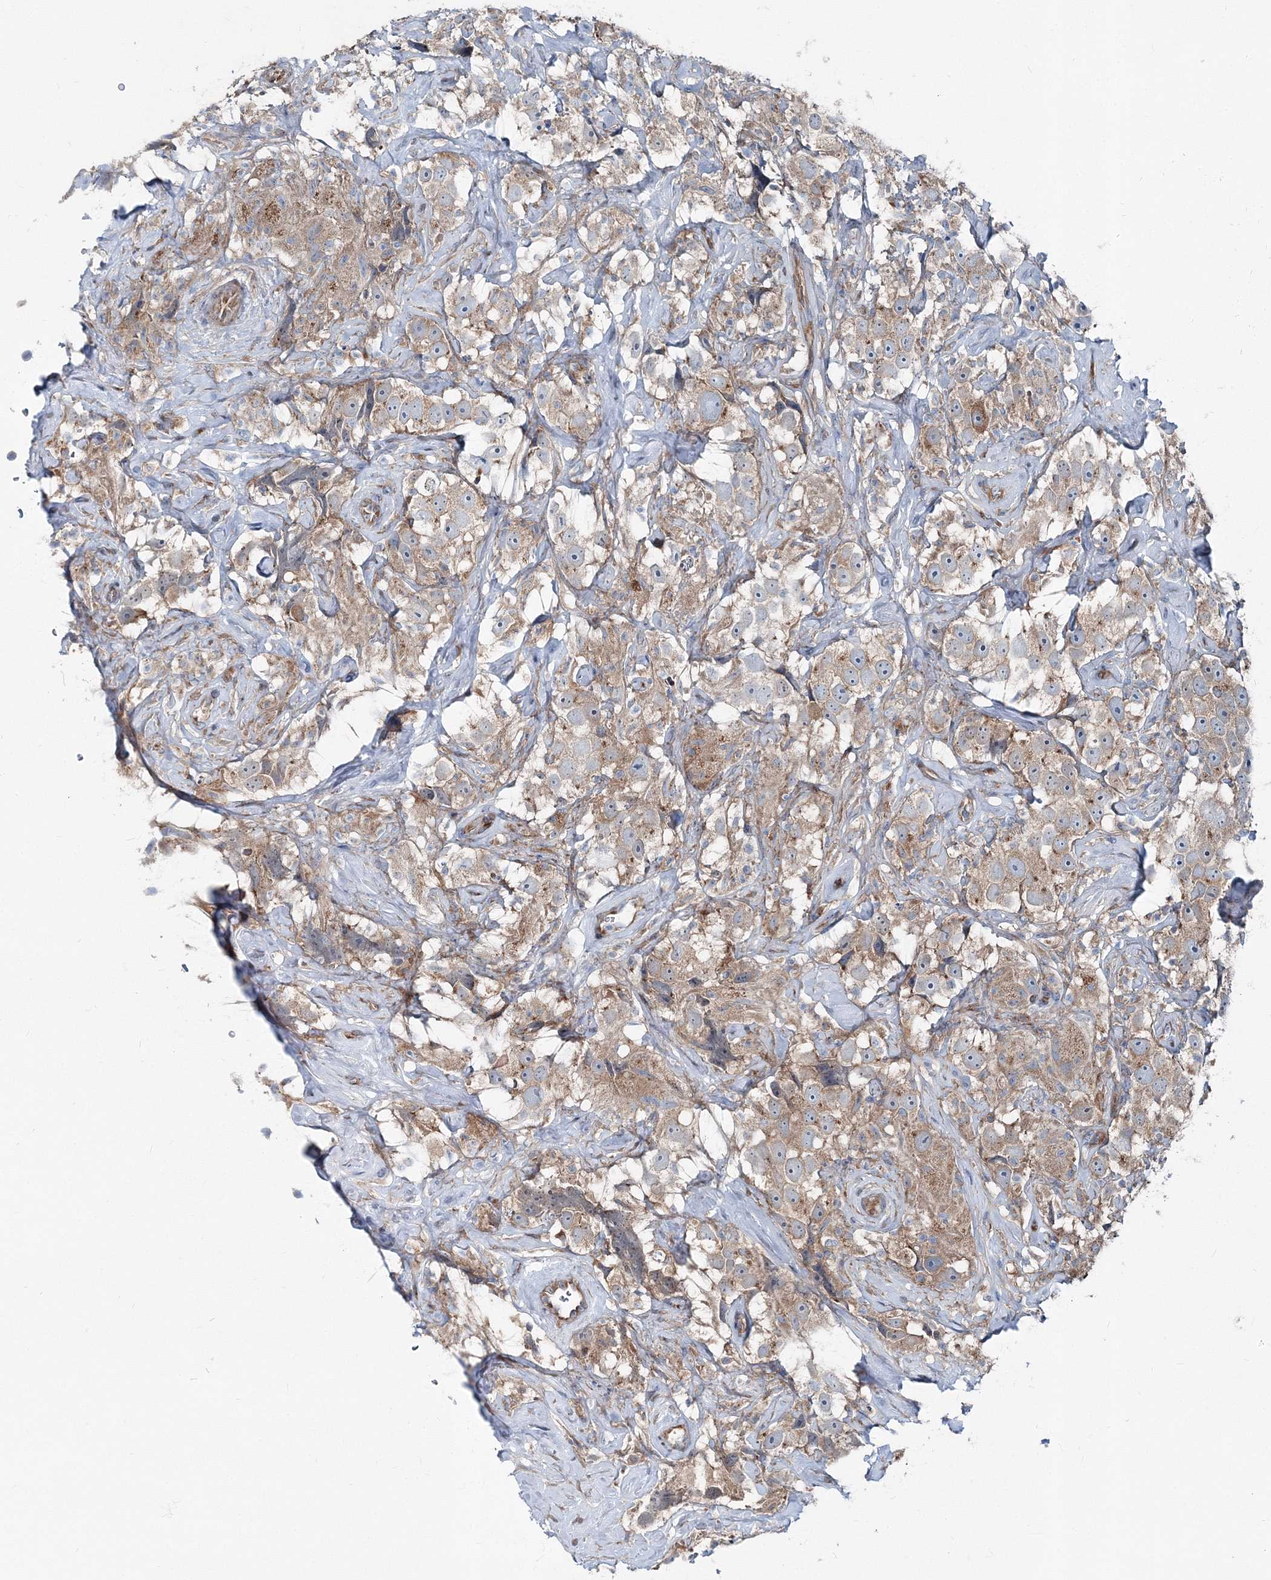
{"staining": {"intensity": "moderate", "quantity": ">75%", "location": "cytoplasmic/membranous"}, "tissue": "testis cancer", "cell_type": "Tumor cells", "image_type": "cancer", "snomed": [{"axis": "morphology", "description": "Seminoma, NOS"}, {"axis": "topography", "description": "Testis"}], "caption": "DAB (3,3'-diaminobenzidine) immunohistochemical staining of human seminoma (testis) shows moderate cytoplasmic/membranous protein positivity in about >75% of tumor cells. The staining was performed using DAB, with brown indicating positive protein expression. Nuclei are stained blue with hematoxylin.", "gene": "MPHOSPH9", "patient": {"sex": "male", "age": 49}}